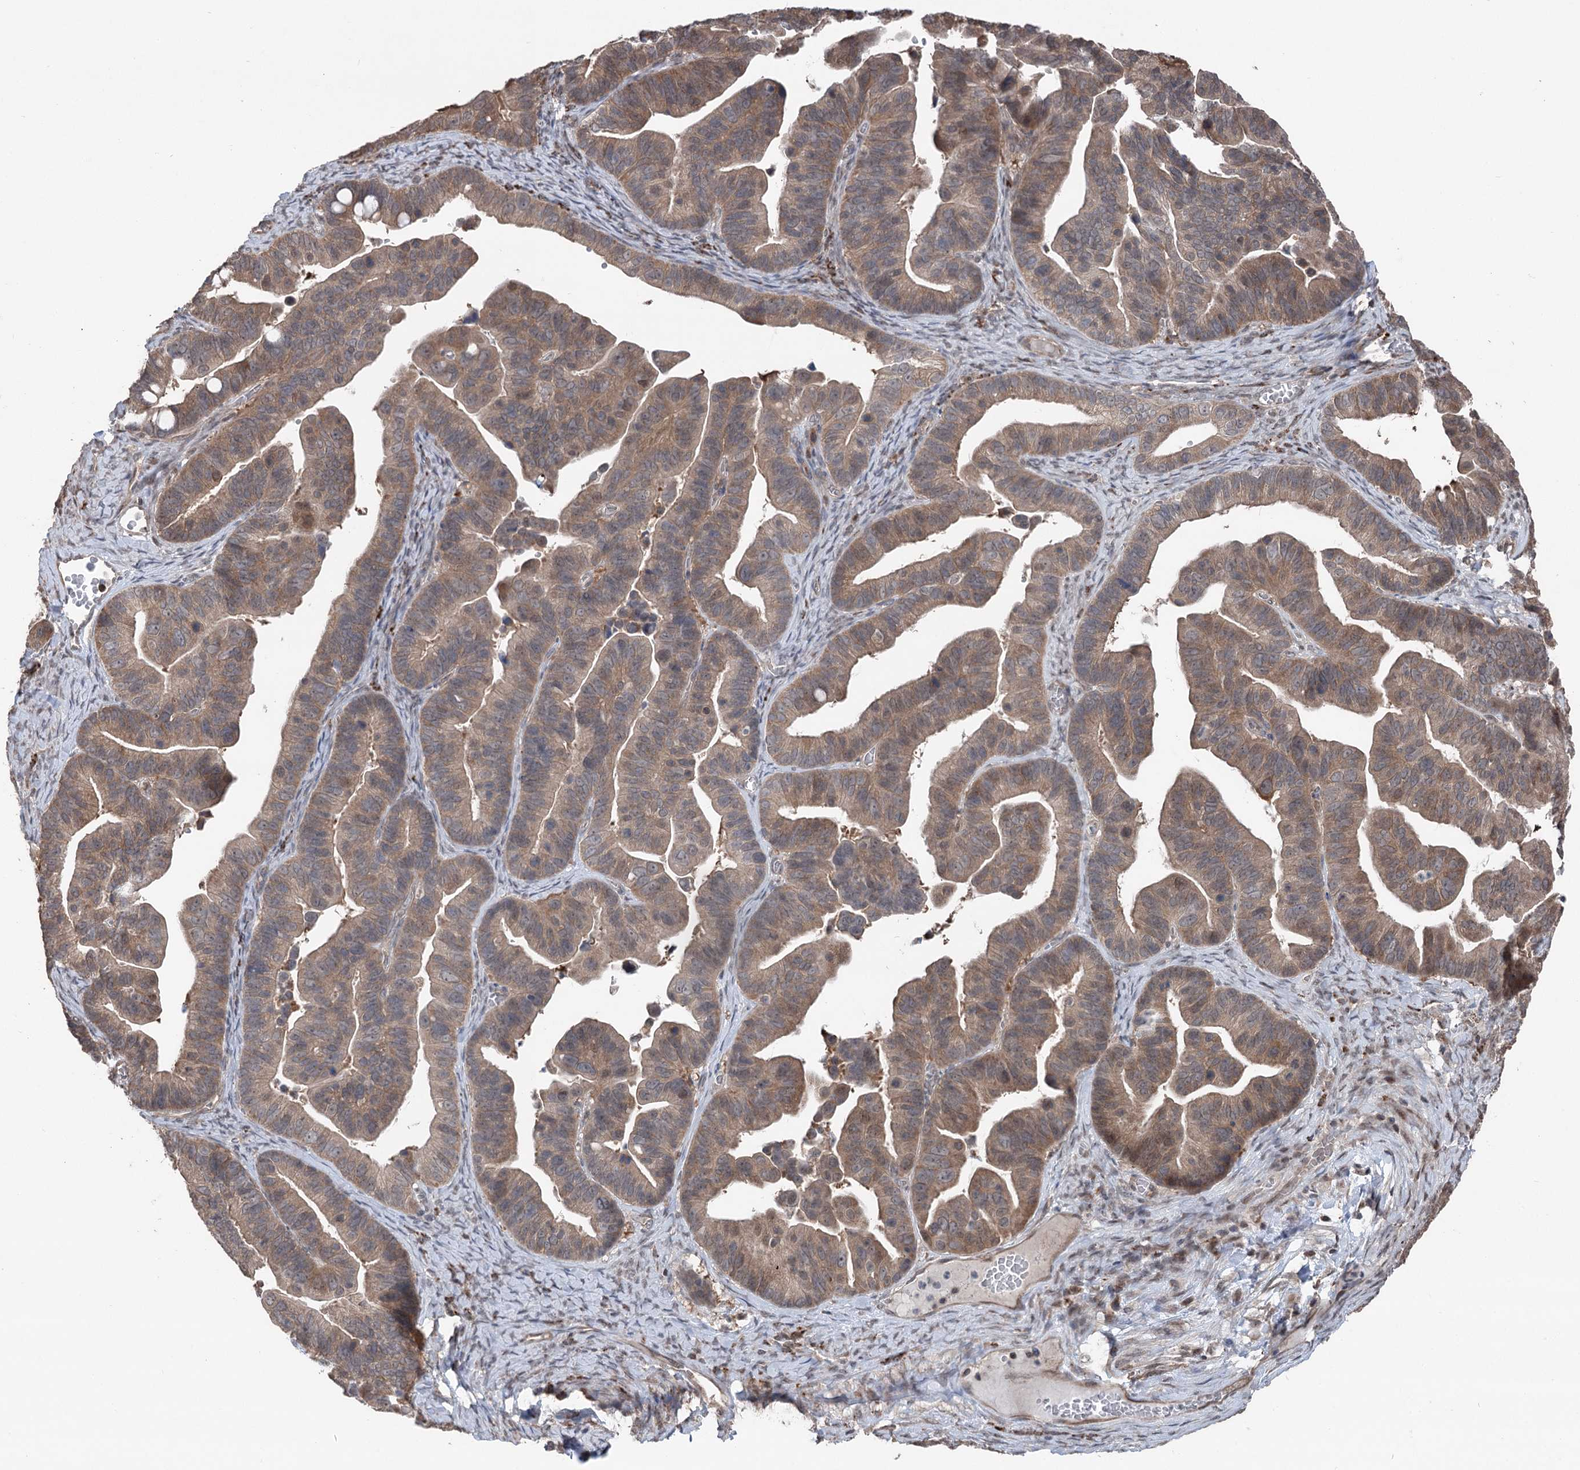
{"staining": {"intensity": "moderate", "quantity": ">75%", "location": "cytoplasmic/membranous"}, "tissue": "ovarian cancer", "cell_type": "Tumor cells", "image_type": "cancer", "snomed": [{"axis": "morphology", "description": "Cystadenocarcinoma, serous, NOS"}, {"axis": "topography", "description": "Ovary"}], "caption": "About >75% of tumor cells in ovarian cancer exhibit moderate cytoplasmic/membranous protein expression as visualized by brown immunohistochemical staining.", "gene": "CCSER2", "patient": {"sex": "female", "age": 56}}